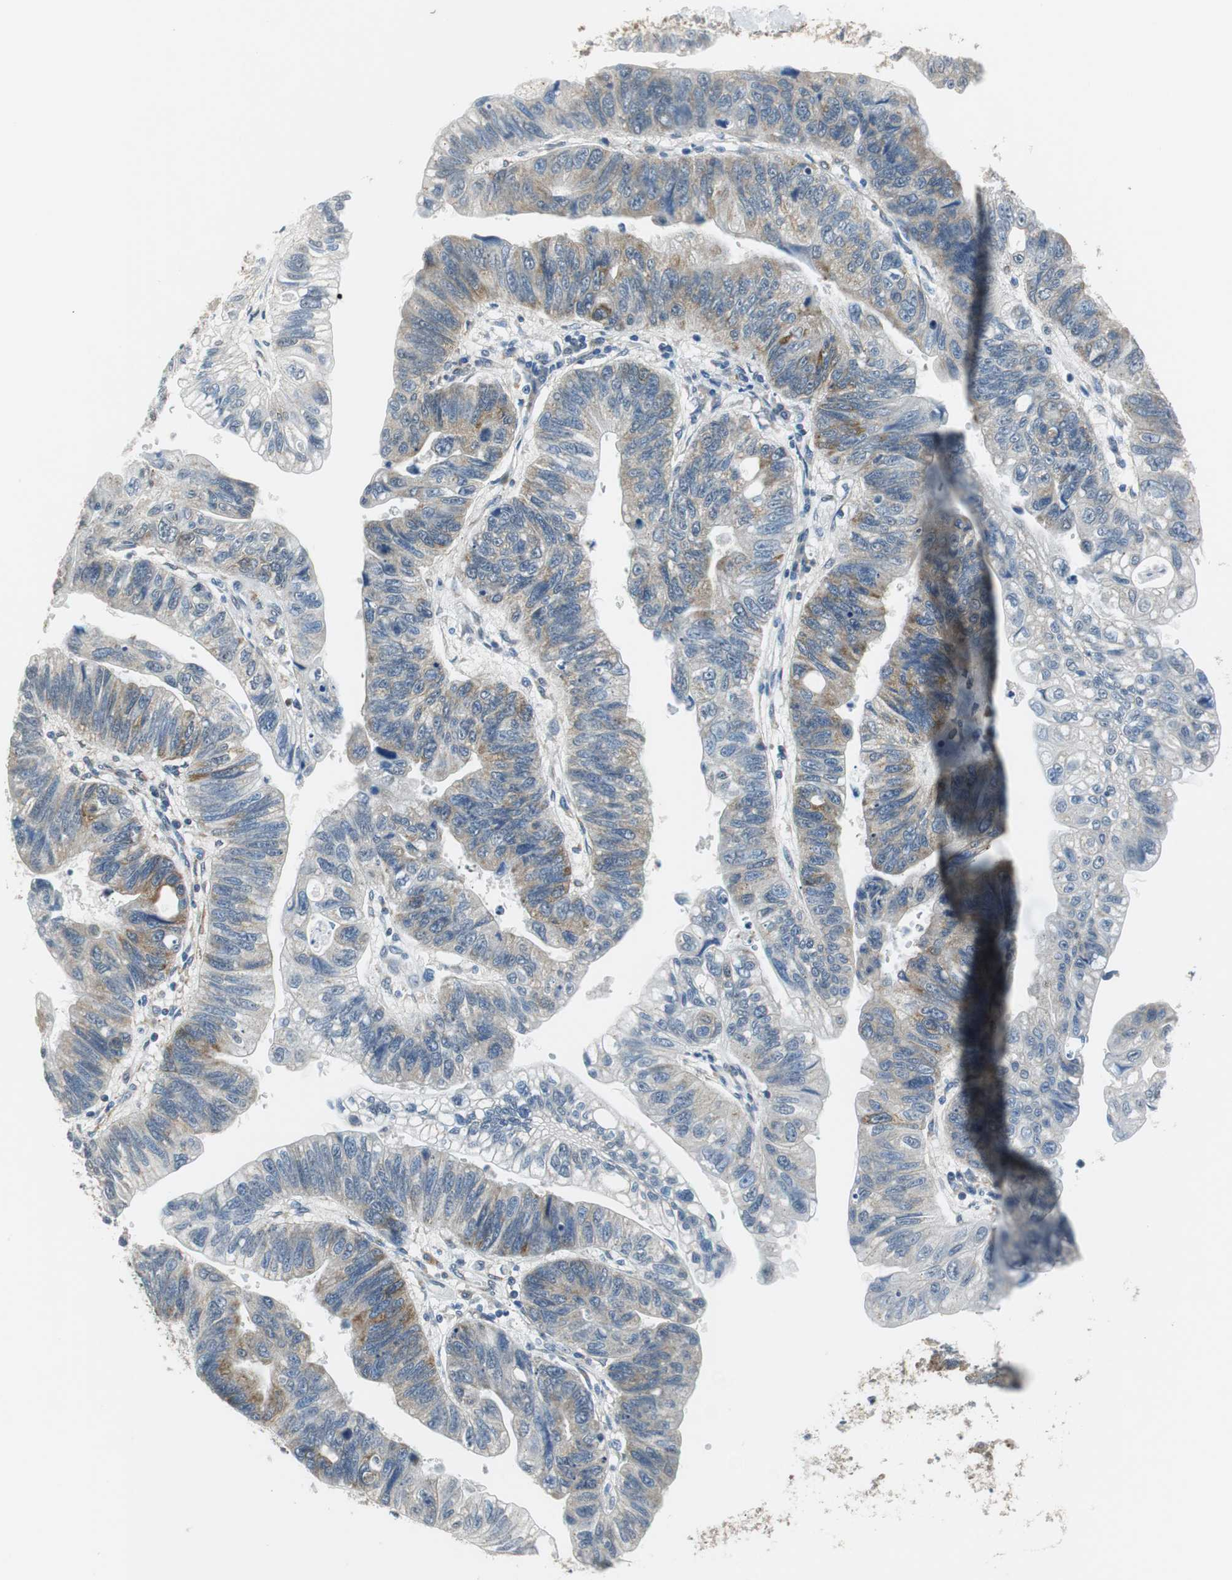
{"staining": {"intensity": "moderate", "quantity": "25%-75%", "location": "cytoplasmic/membranous"}, "tissue": "stomach cancer", "cell_type": "Tumor cells", "image_type": "cancer", "snomed": [{"axis": "morphology", "description": "Adenocarcinoma, NOS"}, {"axis": "topography", "description": "Stomach"}], "caption": "A micrograph of adenocarcinoma (stomach) stained for a protein reveals moderate cytoplasmic/membranous brown staining in tumor cells.", "gene": "CNOT3", "patient": {"sex": "male", "age": 59}}